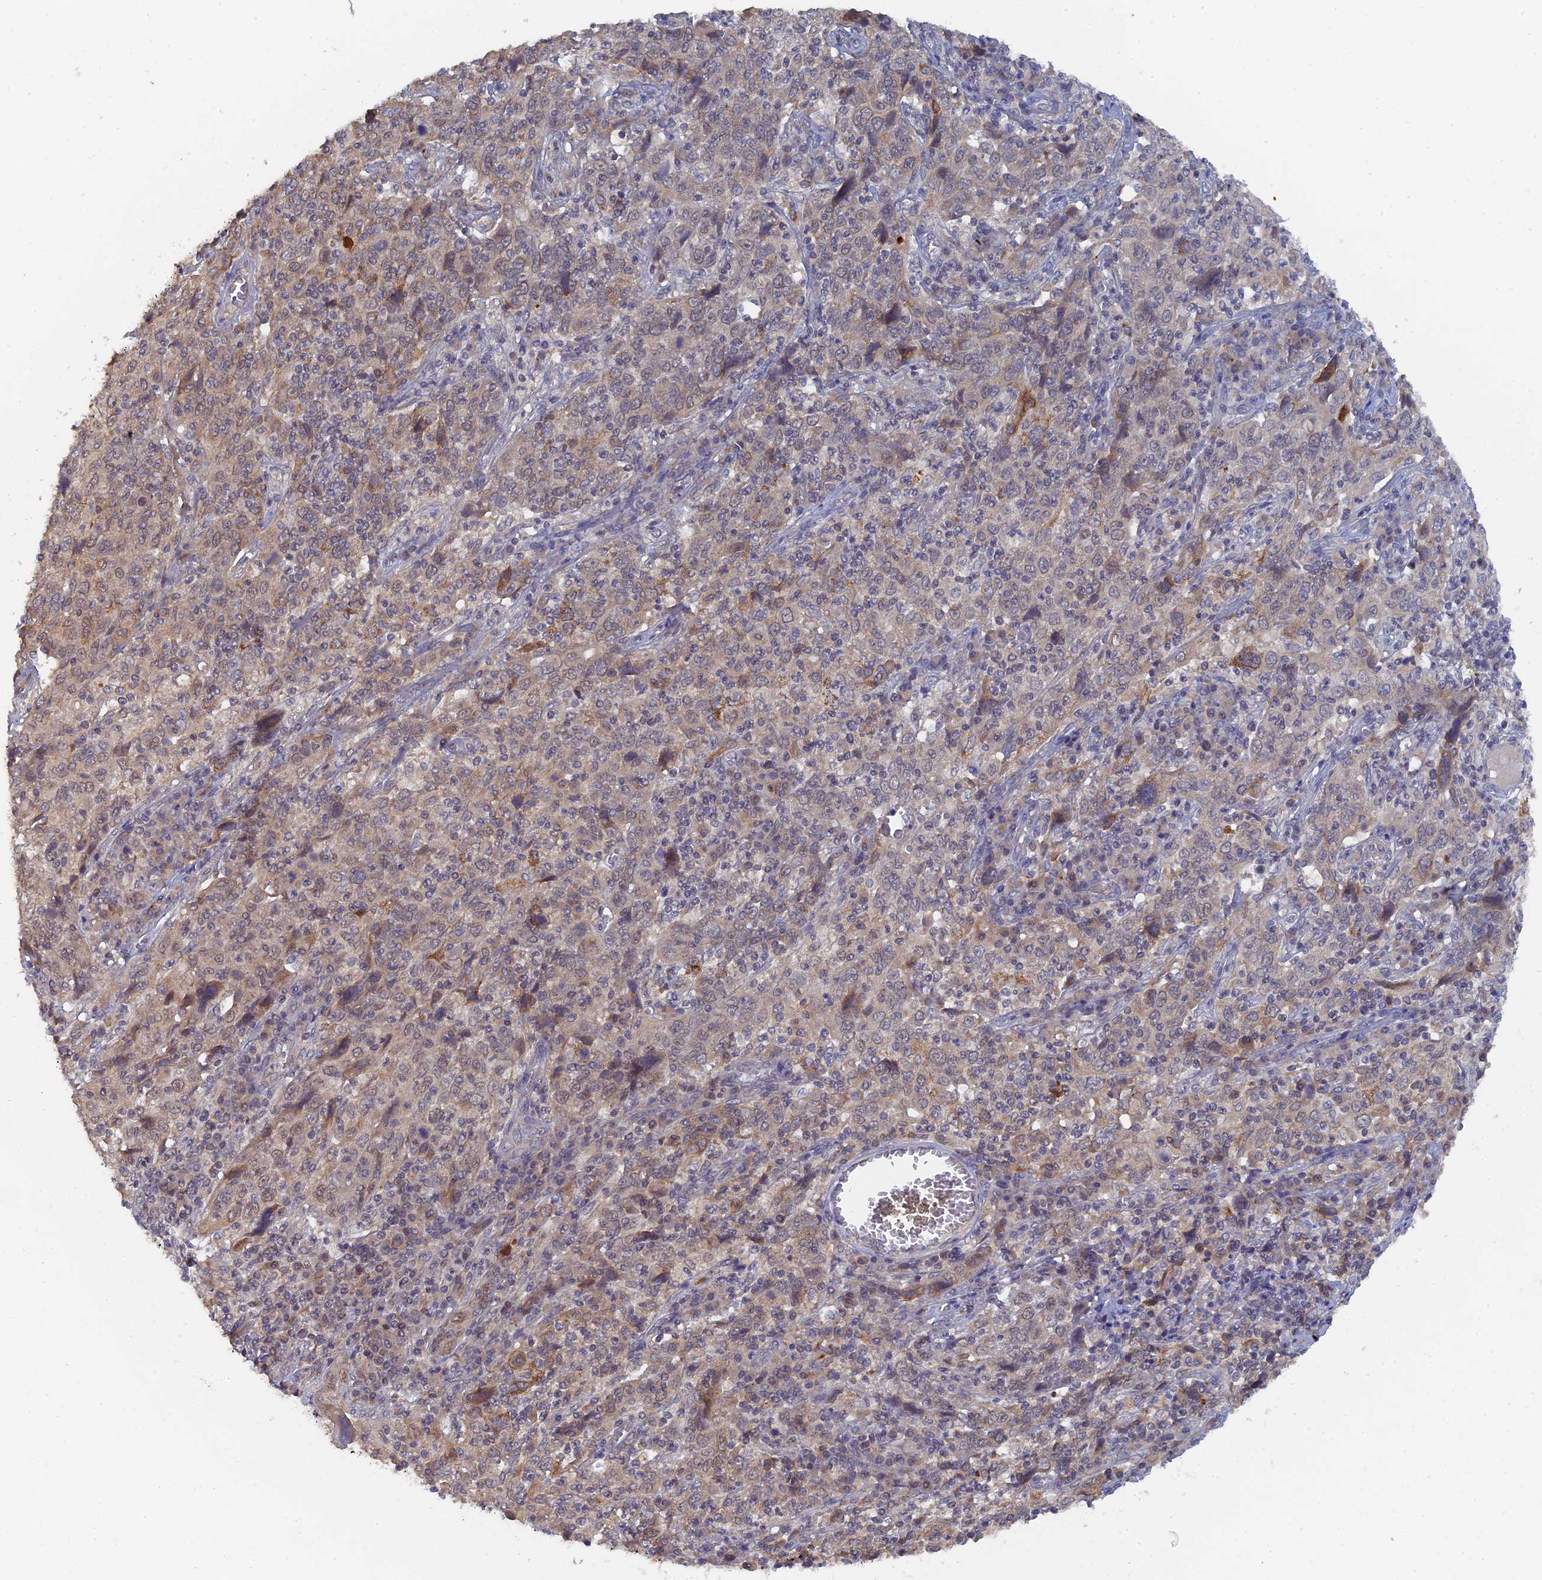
{"staining": {"intensity": "moderate", "quantity": "<25%", "location": "cytoplasmic/membranous"}, "tissue": "cervical cancer", "cell_type": "Tumor cells", "image_type": "cancer", "snomed": [{"axis": "morphology", "description": "Squamous cell carcinoma, NOS"}, {"axis": "topography", "description": "Cervix"}], "caption": "IHC of human cervical cancer (squamous cell carcinoma) exhibits low levels of moderate cytoplasmic/membranous expression in about <25% of tumor cells.", "gene": "MIGA2", "patient": {"sex": "female", "age": 46}}